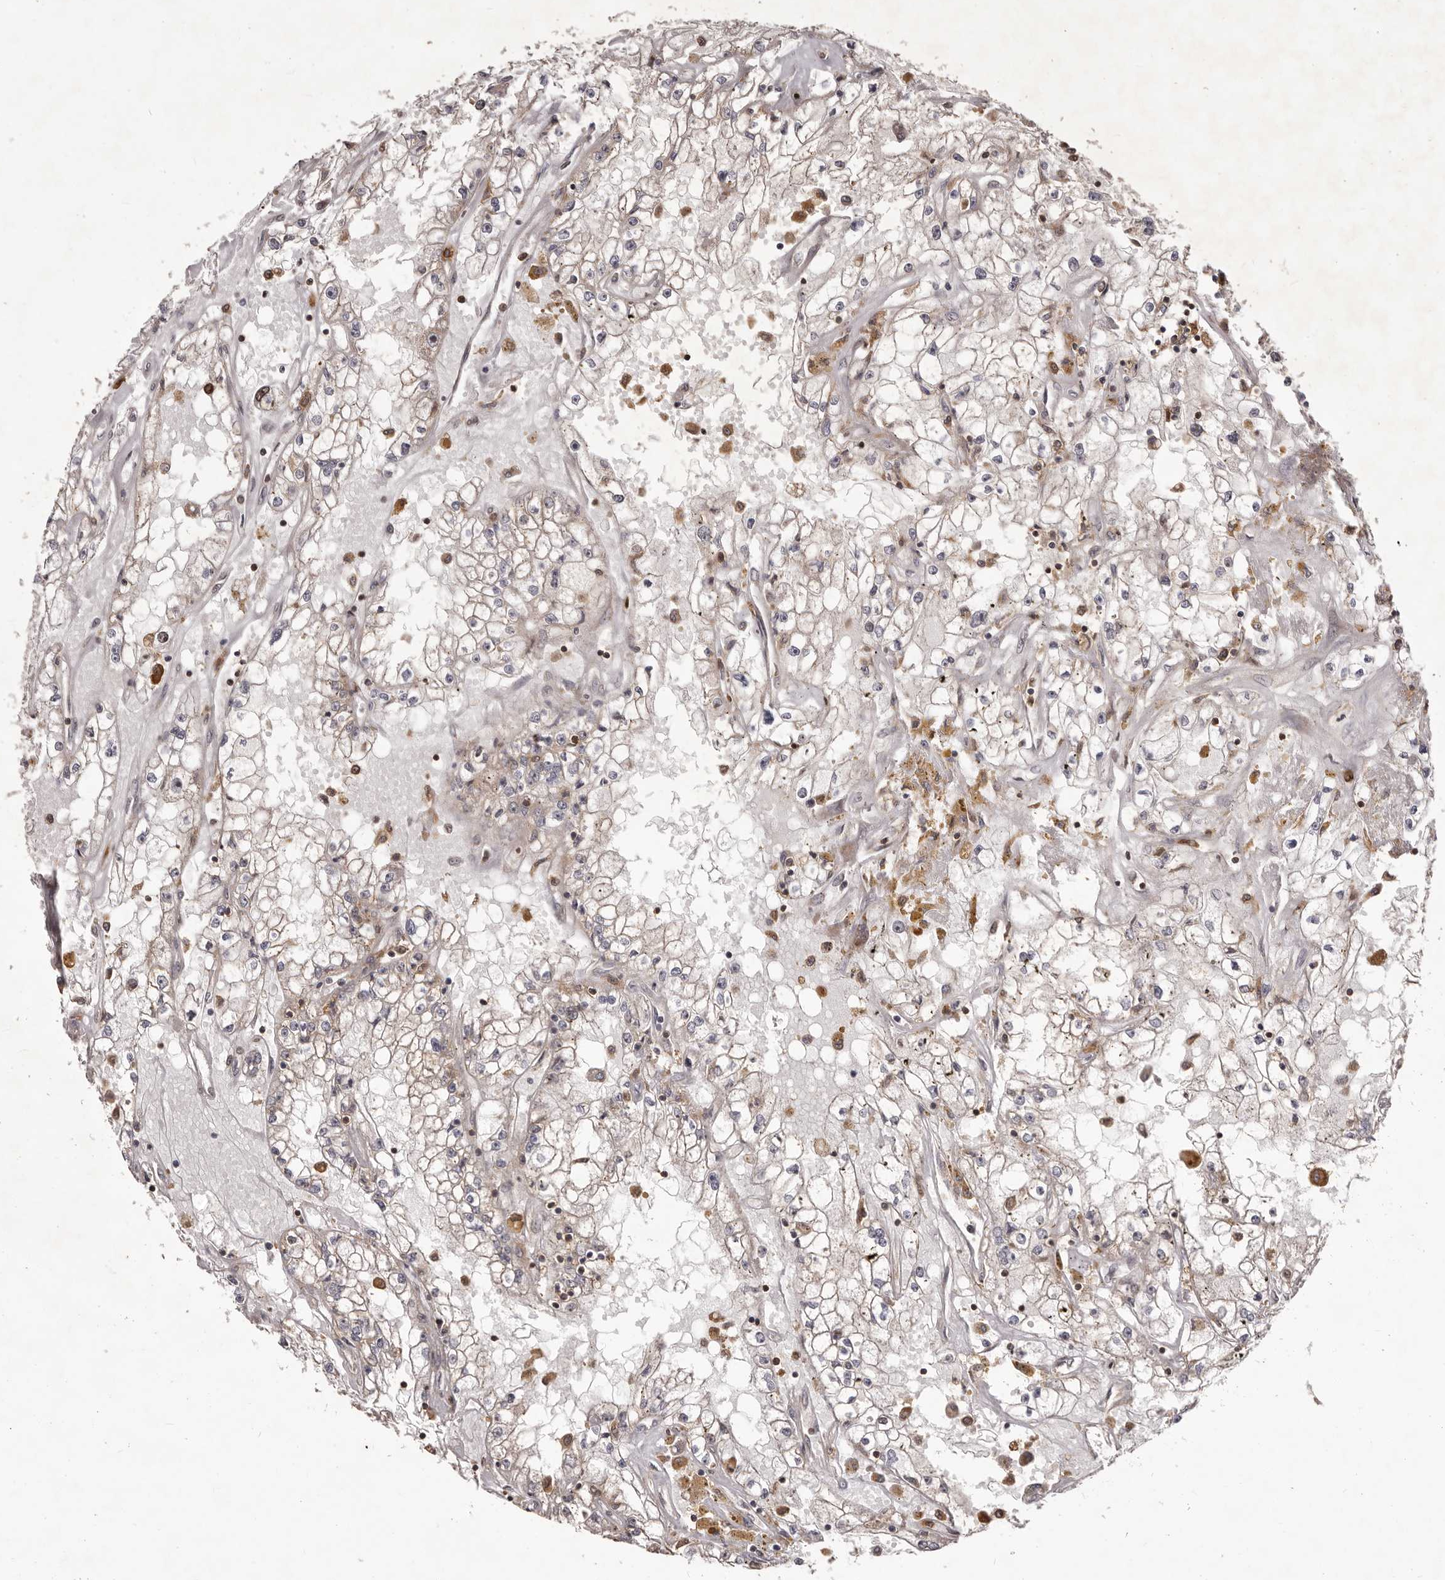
{"staining": {"intensity": "negative", "quantity": "none", "location": "none"}, "tissue": "renal cancer", "cell_type": "Tumor cells", "image_type": "cancer", "snomed": [{"axis": "morphology", "description": "Adenocarcinoma, NOS"}, {"axis": "topography", "description": "Kidney"}], "caption": "The micrograph reveals no significant expression in tumor cells of renal cancer.", "gene": "RNF187", "patient": {"sex": "male", "age": 56}}